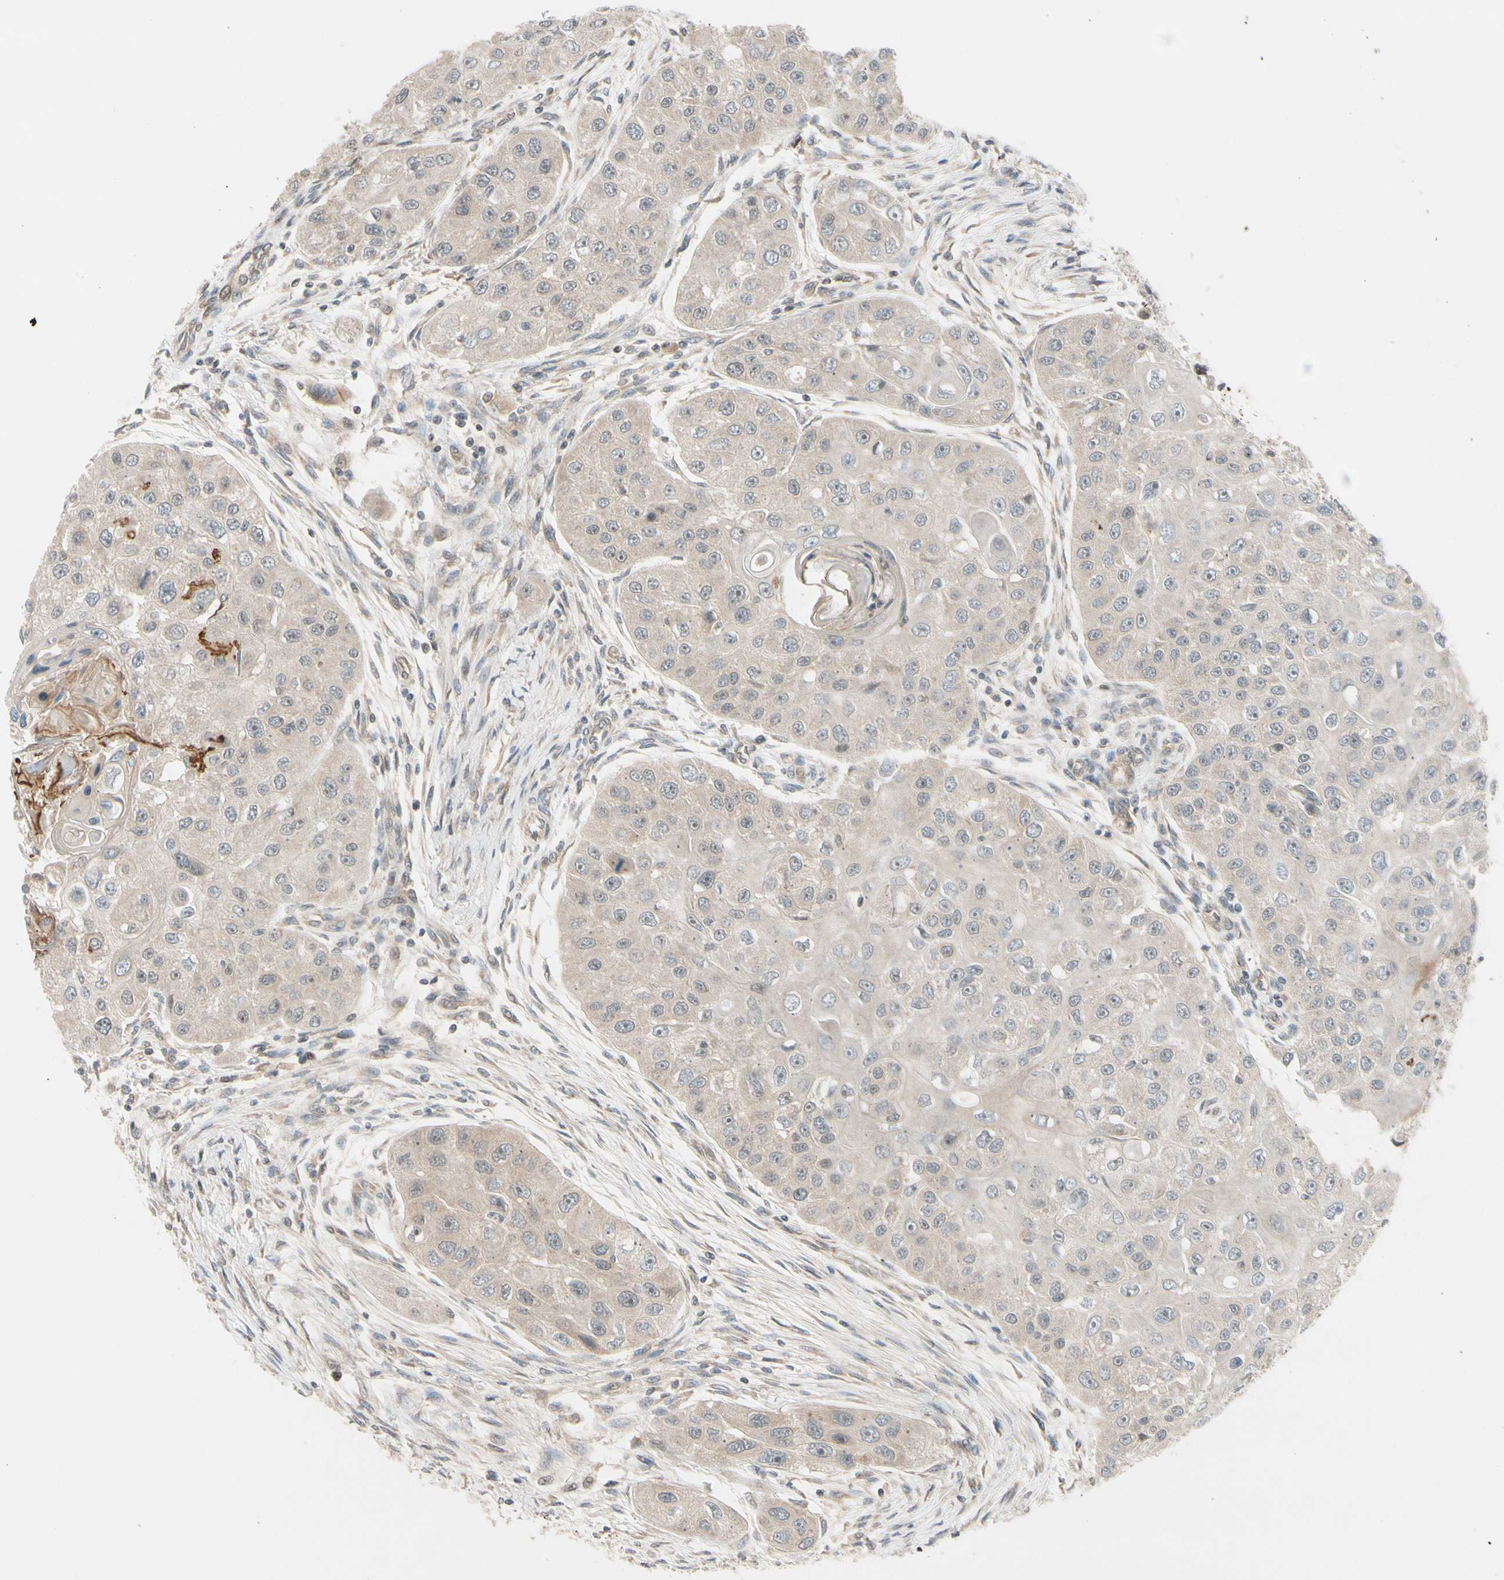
{"staining": {"intensity": "weak", "quantity": ">75%", "location": "cytoplasmic/membranous"}, "tissue": "head and neck cancer", "cell_type": "Tumor cells", "image_type": "cancer", "snomed": [{"axis": "morphology", "description": "Normal tissue, NOS"}, {"axis": "morphology", "description": "Squamous cell carcinoma, NOS"}, {"axis": "topography", "description": "Skeletal muscle"}, {"axis": "topography", "description": "Head-Neck"}], "caption": "There is low levels of weak cytoplasmic/membranous positivity in tumor cells of head and neck squamous cell carcinoma, as demonstrated by immunohistochemical staining (brown color).", "gene": "FGF10", "patient": {"sex": "male", "age": 51}}